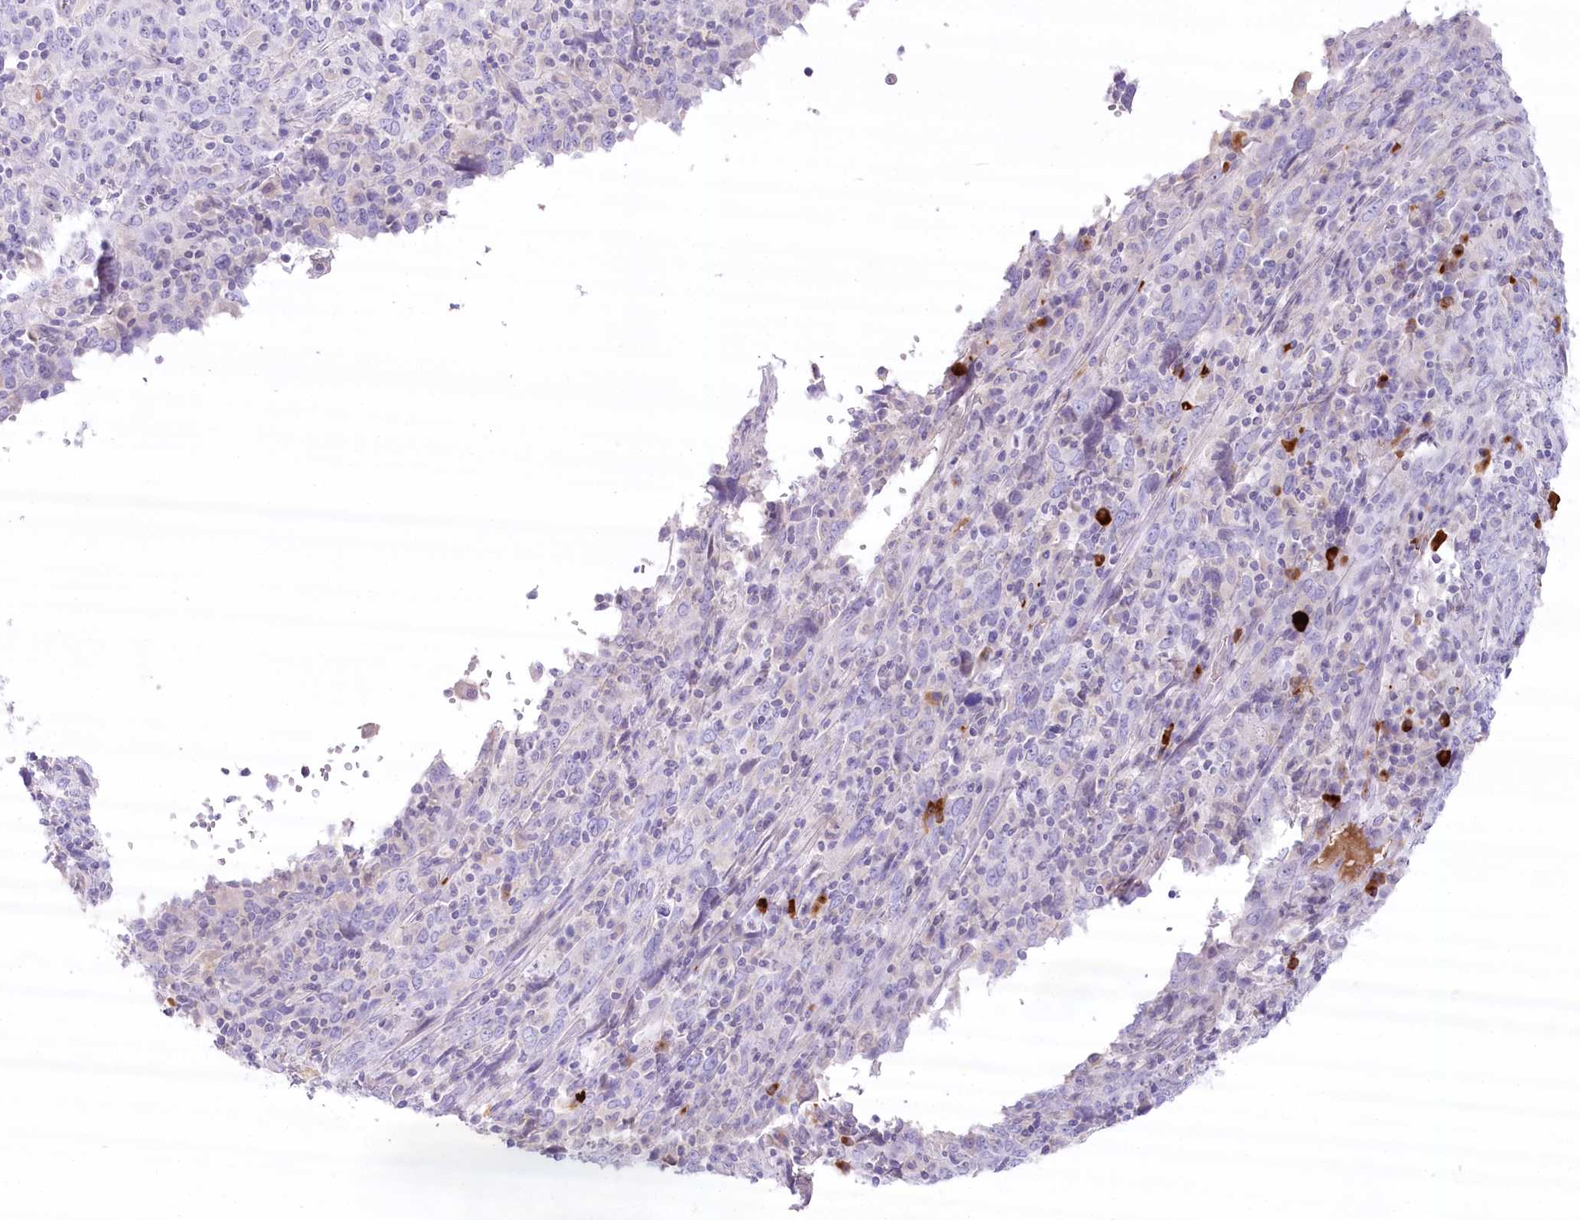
{"staining": {"intensity": "negative", "quantity": "none", "location": "none"}, "tissue": "cervical cancer", "cell_type": "Tumor cells", "image_type": "cancer", "snomed": [{"axis": "morphology", "description": "Squamous cell carcinoma, NOS"}, {"axis": "topography", "description": "Cervix"}], "caption": "A high-resolution micrograph shows immunohistochemistry staining of cervical cancer (squamous cell carcinoma), which exhibits no significant staining in tumor cells.", "gene": "MYOZ1", "patient": {"sex": "female", "age": 46}}